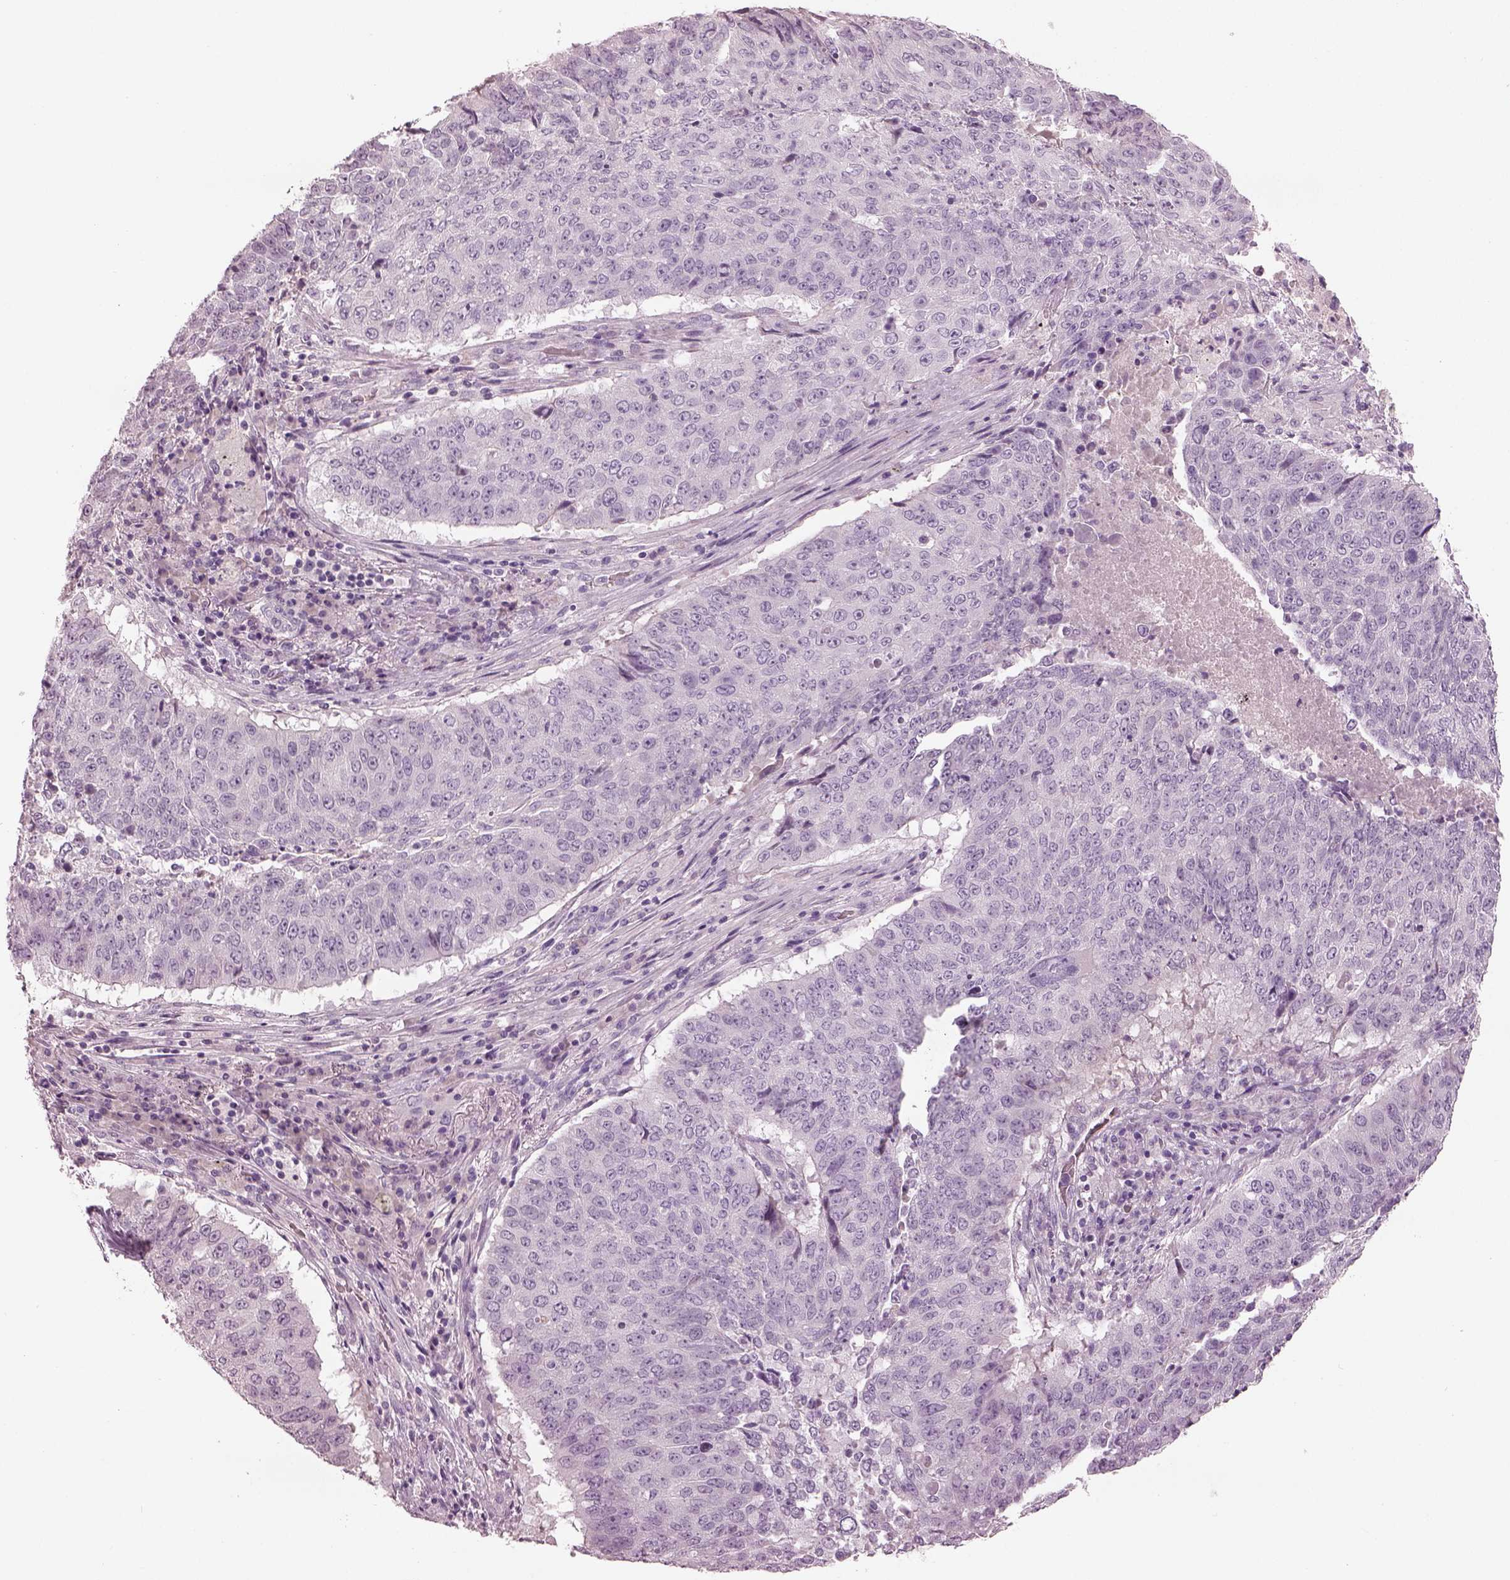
{"staining": {"intensity": "negative", "quantity": "none", "location": "none"}, "tissue": "lung cancer", "cell_type": "Tumor cells", "image_type": "cancer", "snomed": [{"axis": "morphology", "description": "Normal tissue, NOS"}, {"axis": "morphology", "description": "Squamous cell carcinoma, NOS"}, {"axis": "topography", "description": "Bronchus"}, {"axis": "topography", "description": "Lung"}], "caption": "Immunohistochemical staining of human lung cancer (squamous cell carcinoma) reveals no significant expression in tumor cells.", "gene": "PACRG", "patient": {"sex": "male", "age": 64}}